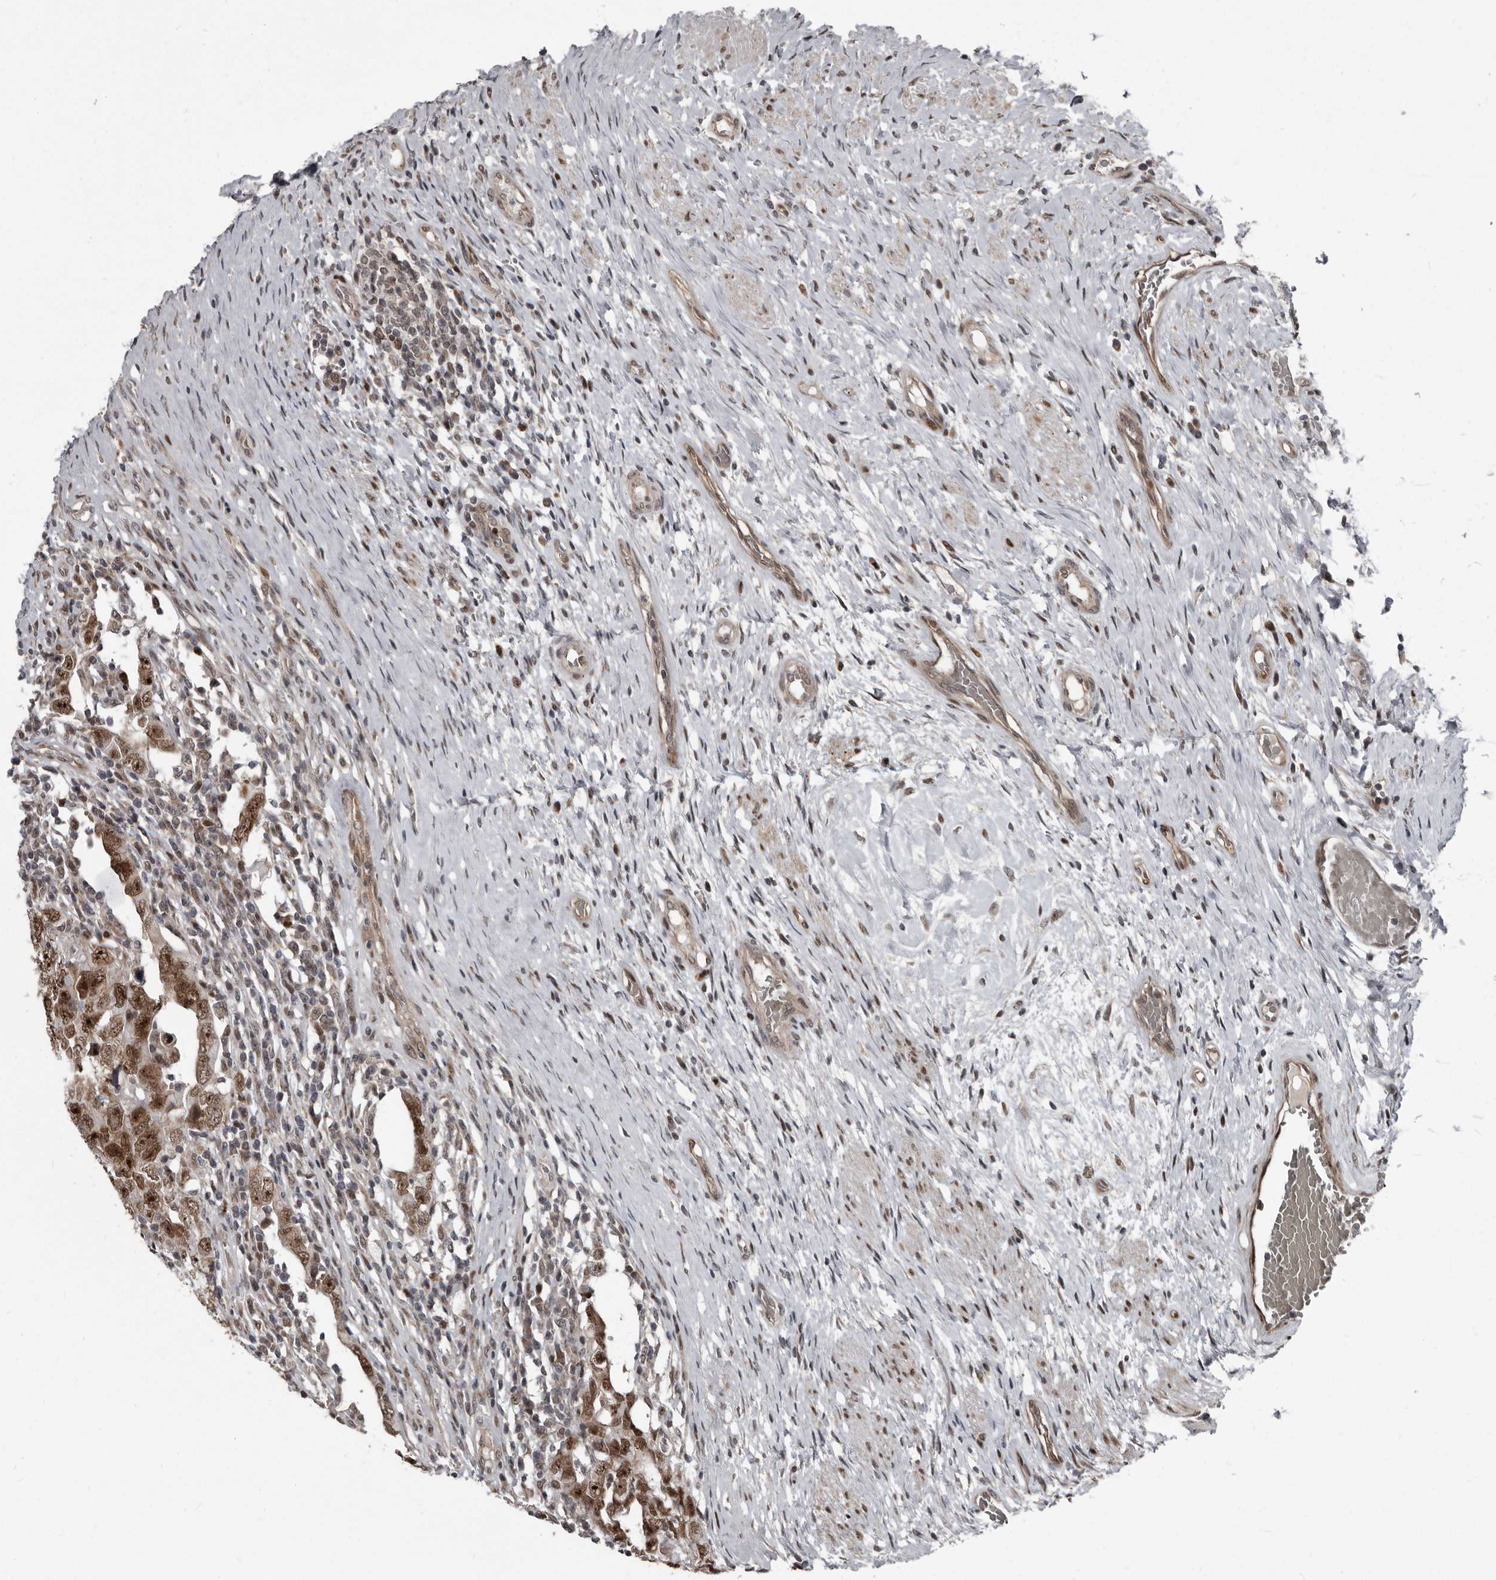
{"staining": {"intensity": "moderate", "quantity": ">75%", "location": "nuclear"}, "tissue": "testis cancer", "cell_type": "Tumor cells", "image_type": "cancer", "snomed": [{"axis": "morphology", "description": "Carcinoma, Embryonal, NOS"}, {"axis": "topography", "description": "Testis"}], "caption": "Immunohistochemical staining of embryonal carcinoma (testis) exhibits medium levels of moderate nuclear positivity in about >75% of tumor cells.", "gene": "CHD1L", "patient": {"sex": "male", "age": 26}}